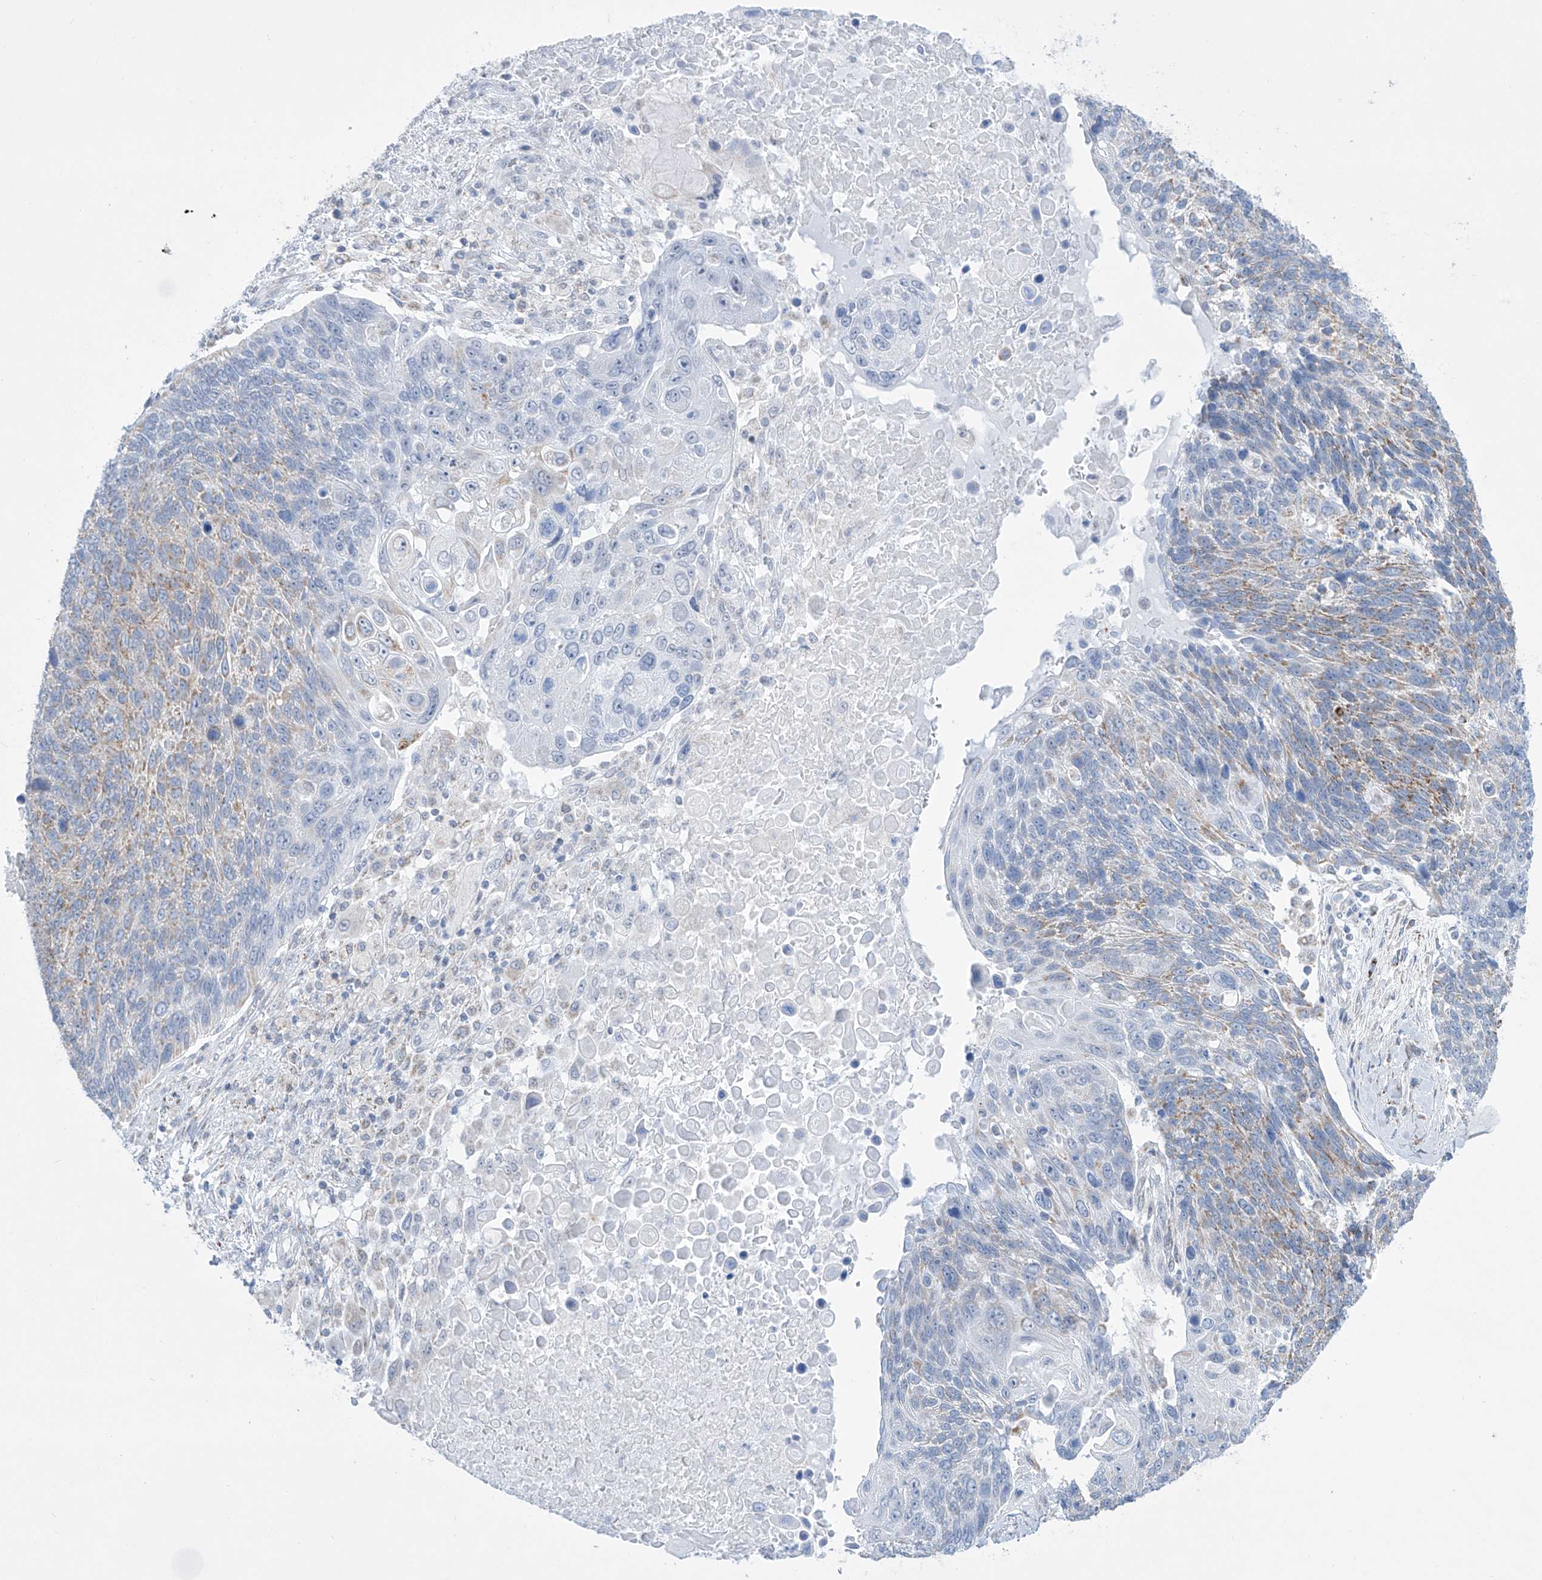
{"staining": {"intensity": "weak", "quantity": "25%-75%", "location": "cytoplasmic/membranous"}, "tissue": "lung cancer", "cell_type": "Tumor cells", "image_type": "cancer", "snomed": [{"axis": "morphology", "description": "Squamous cell carcinoma, NOS"}, {"axis": "topography", "description": "Lung"}], "caption": "Protein expression analysis of lung cancer (squamous cell carcinoma) demonstrates weak cytoplasmic/membranous staining in about 25%-75% of tumor cells. The staining is performed using DAB brown chromogen to label protein expression. The nuclei are counter-stained blue using hematoxylin.", "gene": "ALDH6A1", "patient": {"sex": "male", "age": 66}}